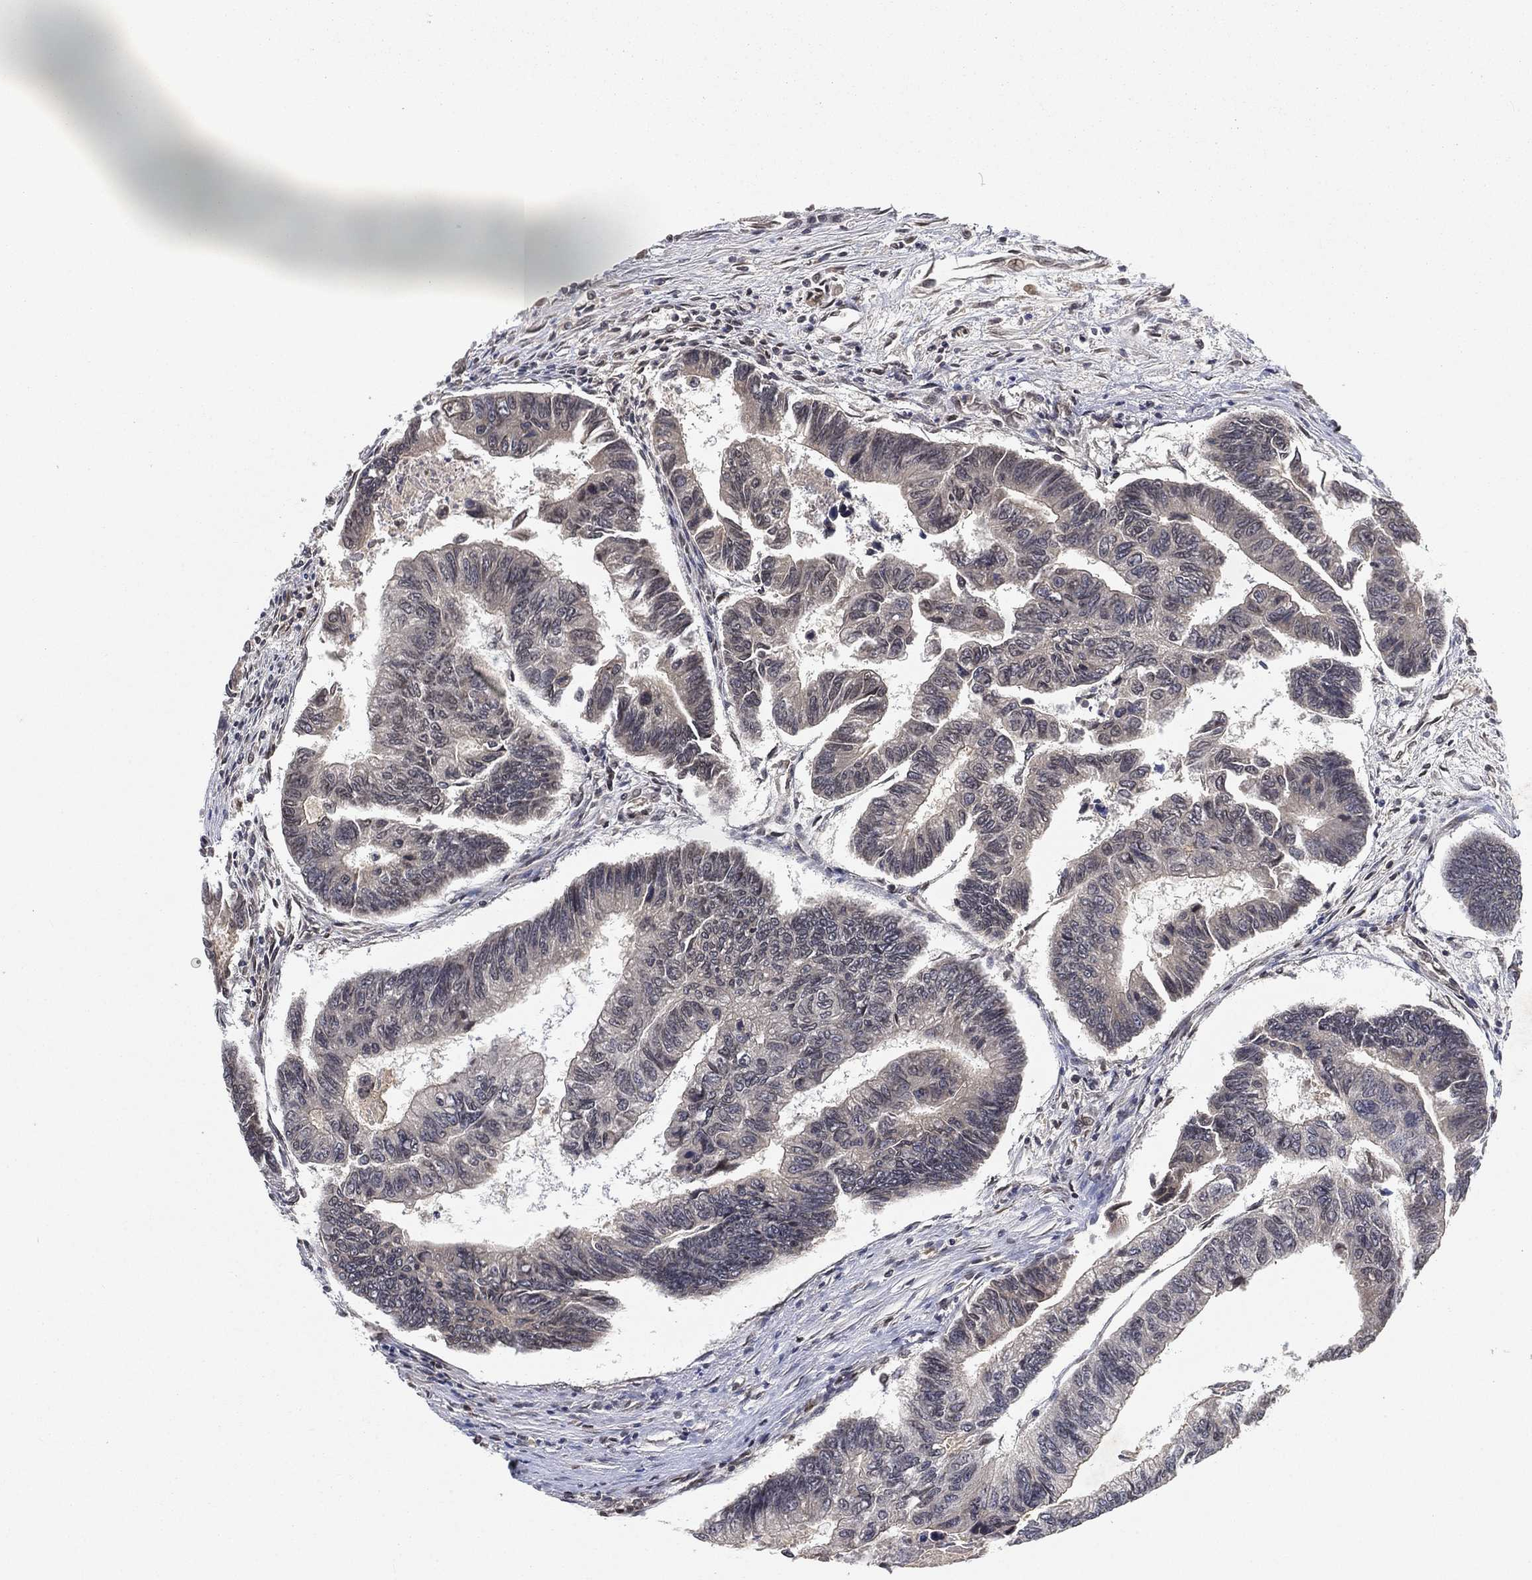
{"staining": {"intensity": "negative", "quantity": "none", "location": "none"}, "tissue": "colorectal cancer", "cell_type": "Tumor cells", "image_type": "cancer", "snomed": [{"axis": "morphology", "description": "Adenocarcinoma, NOS"}, {"axis": "topography", "description": "Colon"}], "caption": "Protein analysis of colorectal cancer (adenocarcinoma) demonstrates no significant positivity in tumor cells.", "gene": "UBA5", "patient": {"sex": "female", "age": 65}}